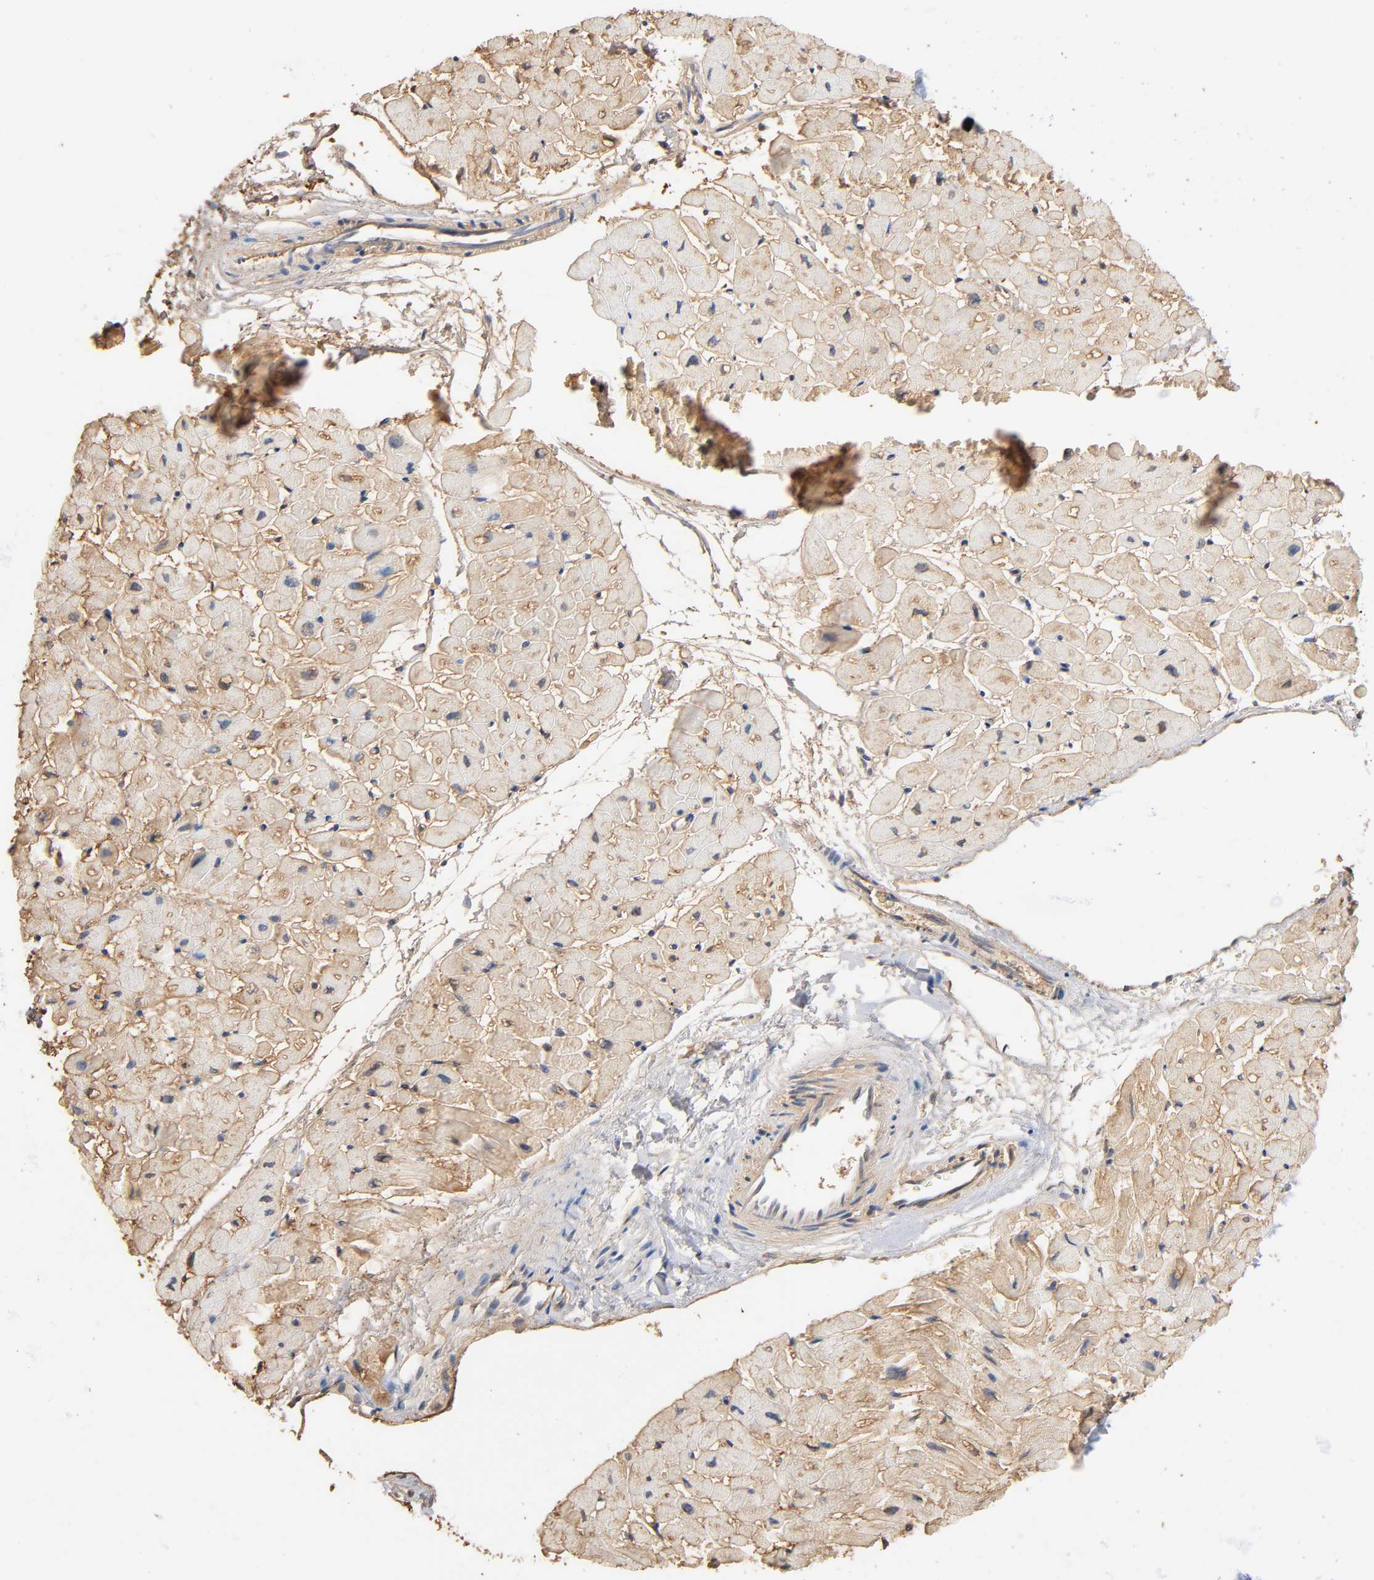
{"staining": {"intensity": "weak", "quantity": "<25%", "location": "cytoplasmic/membranous"}, "tissue": "heart muscle", "cell_type": "Cardiomyocytes", "image_type": "normal", "snomed": [{"axis": "morphology", "description": "Normal tissue, NOS"}, {"axis": "topography", "description": "Heart"}], "caption": "Immunohistochemistry (IHC) photomicrograph of benign heart muscle: human heart muscle stained with DAB (3,3'-diaminobenzidine) reveals no significant protein staining in cardiomyocytes. (Stains: DAB (3,3'-diaminobenzidine) immunohistochemistry (IHC) with hematoxylin counter stain, Microscopy: brightfield microscopy at high magnification).", "gene": "ALDOA", "patient": {"sex": "male", "age": 45}}